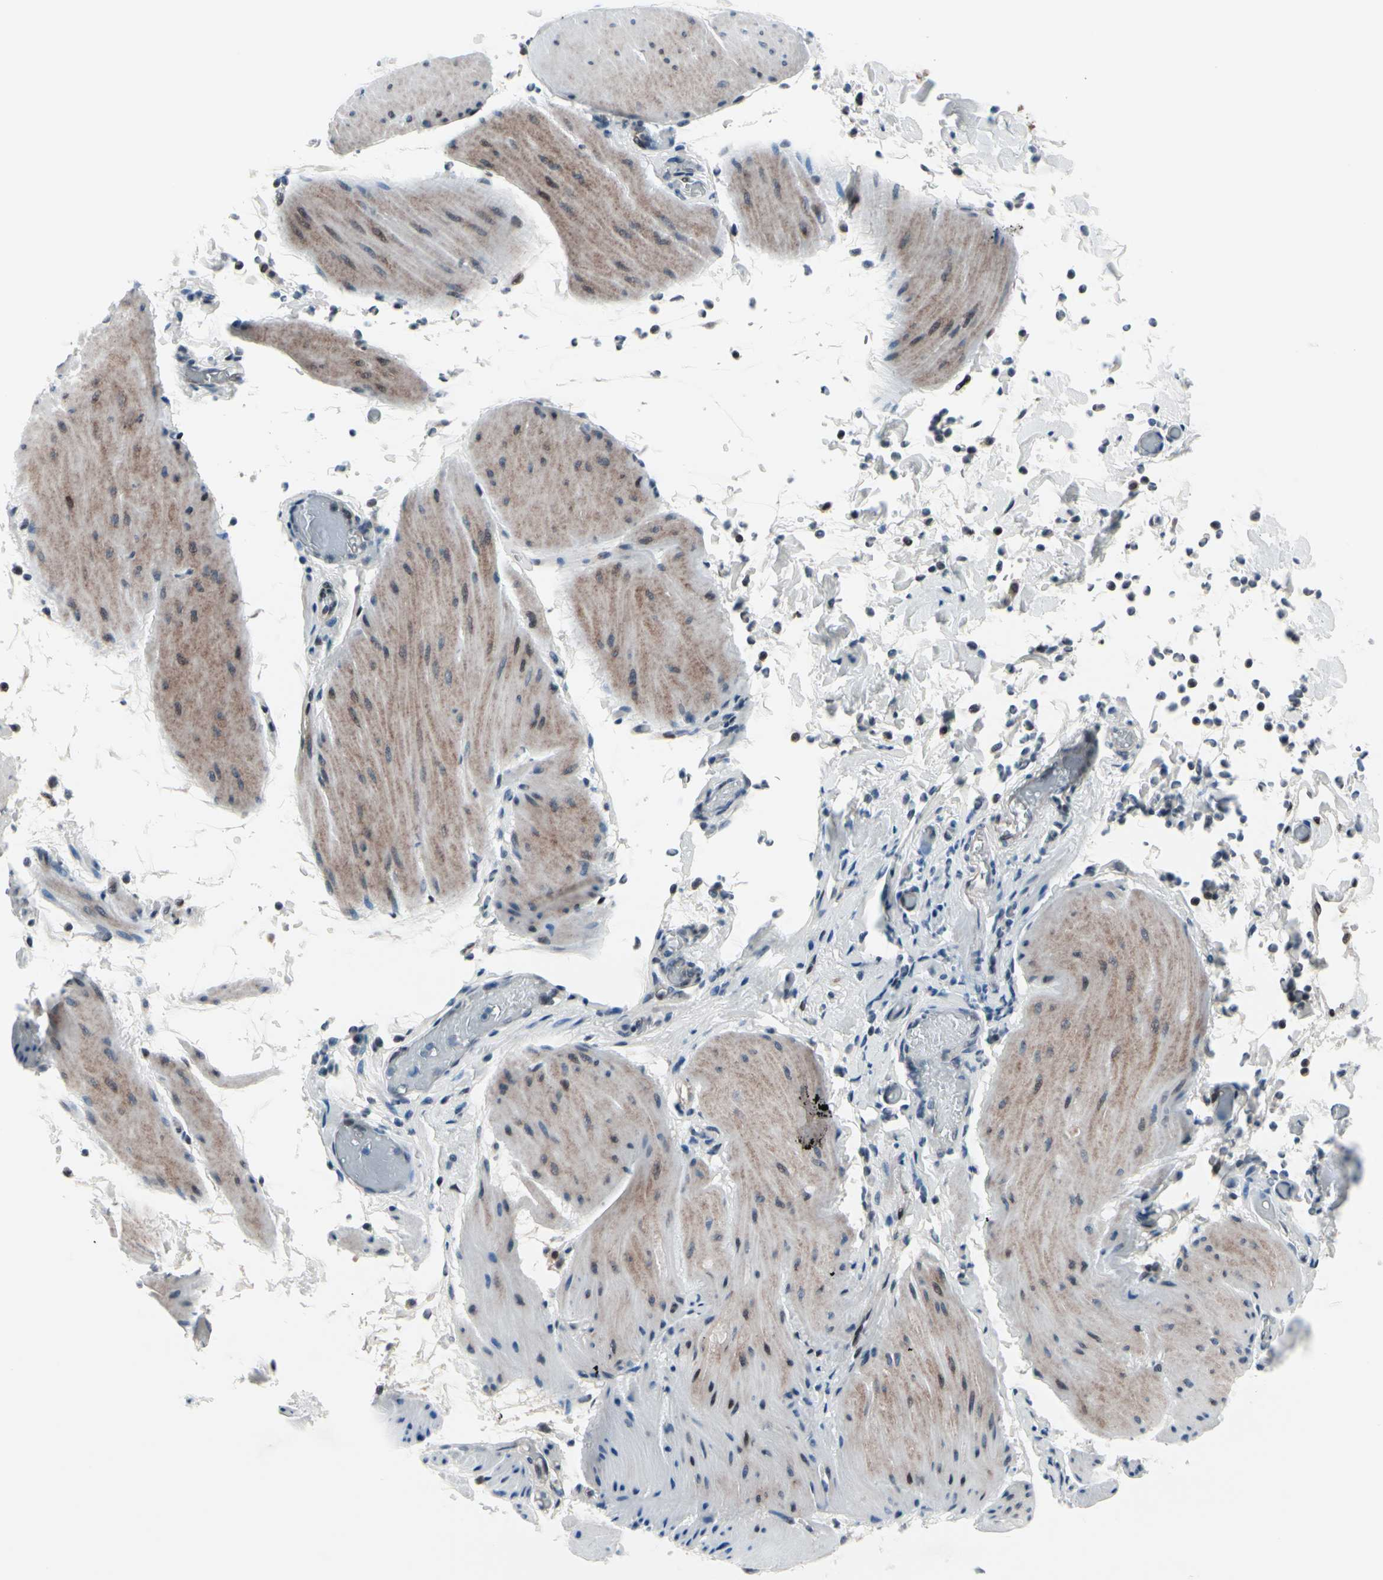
{"staining": {"intensity": "weak", "quantity": "25%-75%", "location": "cytoplasmic/membranous"}, "tissue": "smooth muscle", "cell_type": "Smooth muscle cells", "image_type": "normal", "snomed": [{"axis": "morphology", "description": "Normal tissue, NOS"}, {"axis": "topography", "description": "Smooth muscle"}, {"axis": "topography", "description": "Colon"}], "caption": "IHC (DAB (3,3'-diaminobenzidine)) staining of benign human smooth muscle demonstrates weak cytoplasmic/membranous protein expression in approximately 25%-75% of smooth muscle cells.", "gene": "TXN", "patient": {"sex": "male", "age": 67}}